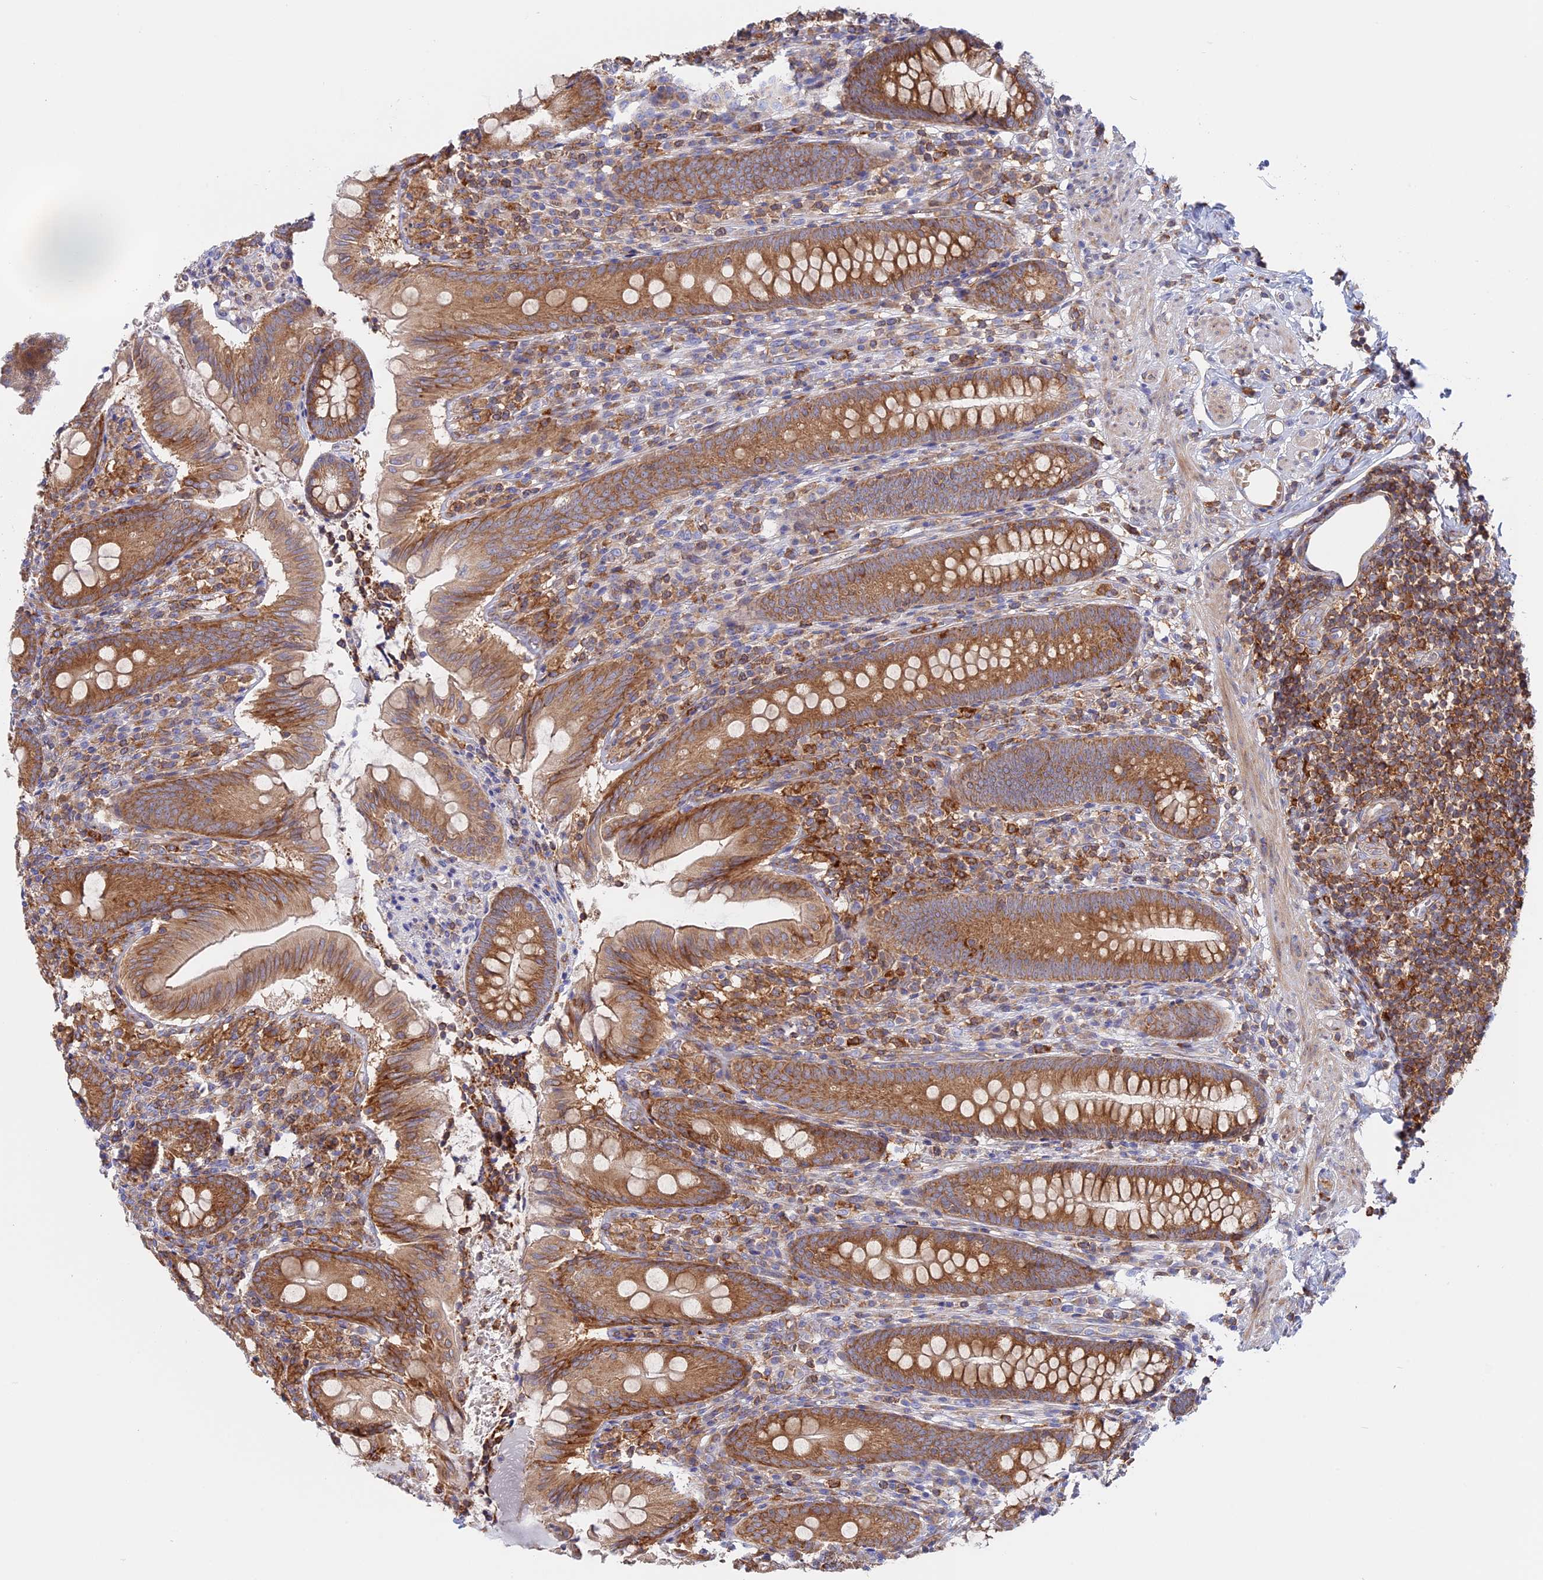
{"staining": {"intensity": "moderate", "quantity": ">75%", "location": "cytoplasmic/membranous"}, "tissue": "appendix", "cell_type": "Glandular cells", "image_type": "normal", "snomed": [{"axis": "morphology", "description": "Normal tissue, NOS"}, {"axis": "topography", "description": "Appendix"}], "caption": "An image of human appendix stained for a protein reveals moderate cytoplasmic/membranous brown staining in glandular cells. The staining was performed using DAB to visualize the protein expression in brown, while the nuclei were stained in blue with hematoxylin (Magnification: 20x).", "gene": "GMIP", "patient": {"sex": "male", "age": 55}}